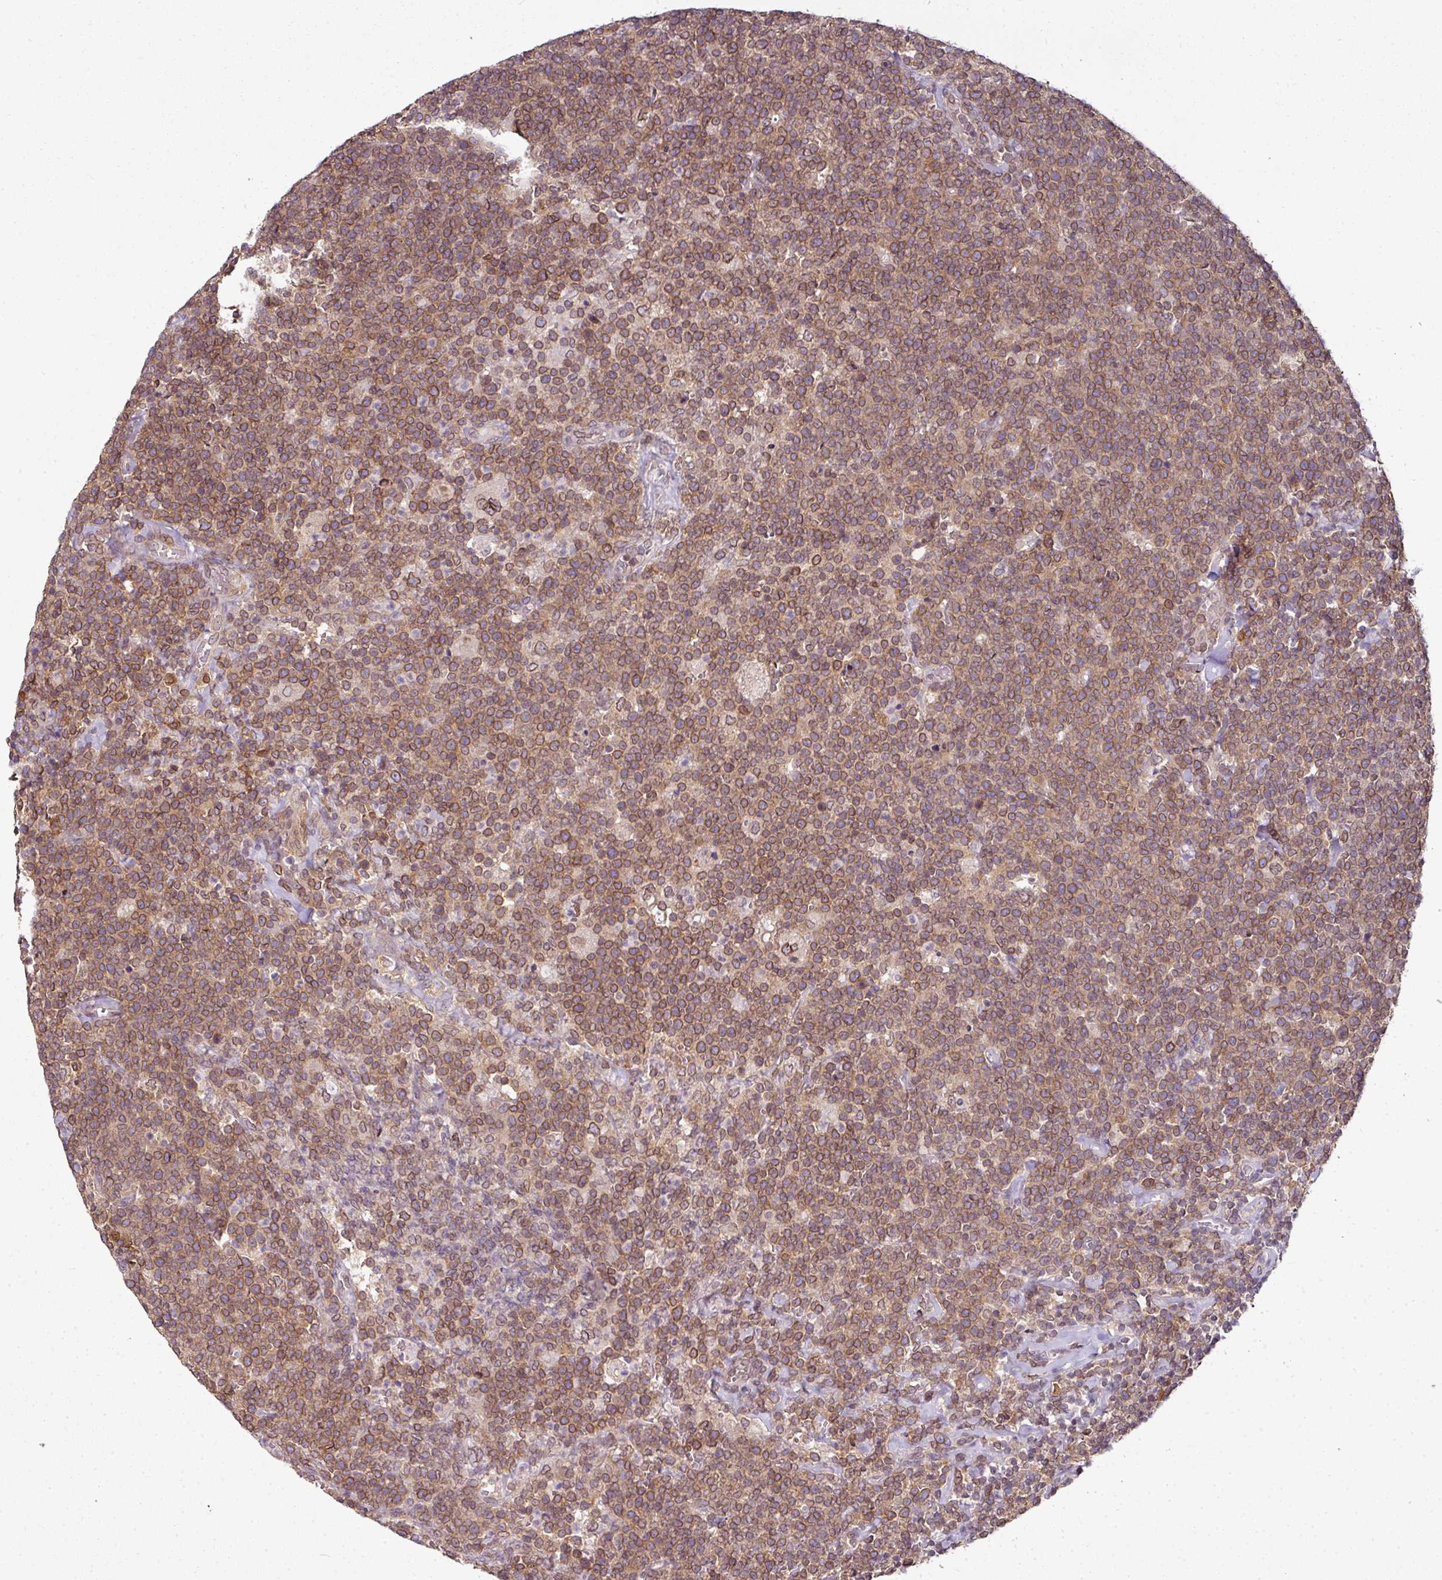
{"staining": {"intensity": "moderate", "quantity": ">75%", "location": "cytoplasmic/membranous,nuclear"}, "tissue": "lymphoma", "cell_type": "Tumor cells", "image_type": "cancer", "snomed": [{"axis": "morphology", "description": "Malignant lymphoma, non-Hodgkin's type, High grade"}, {"axis": "topography", "description": "Lymph node"}], "caption": "Protein positivity by IHC reveals moderate cytoplasmic/membranous and nuclear expression in approximately >75% of tumor cells in malignant lymphoma, non-Hodgkin's type (high-grade).", "gene": "RANGAP1", "patient": {"sex": "male", "age": 61}}